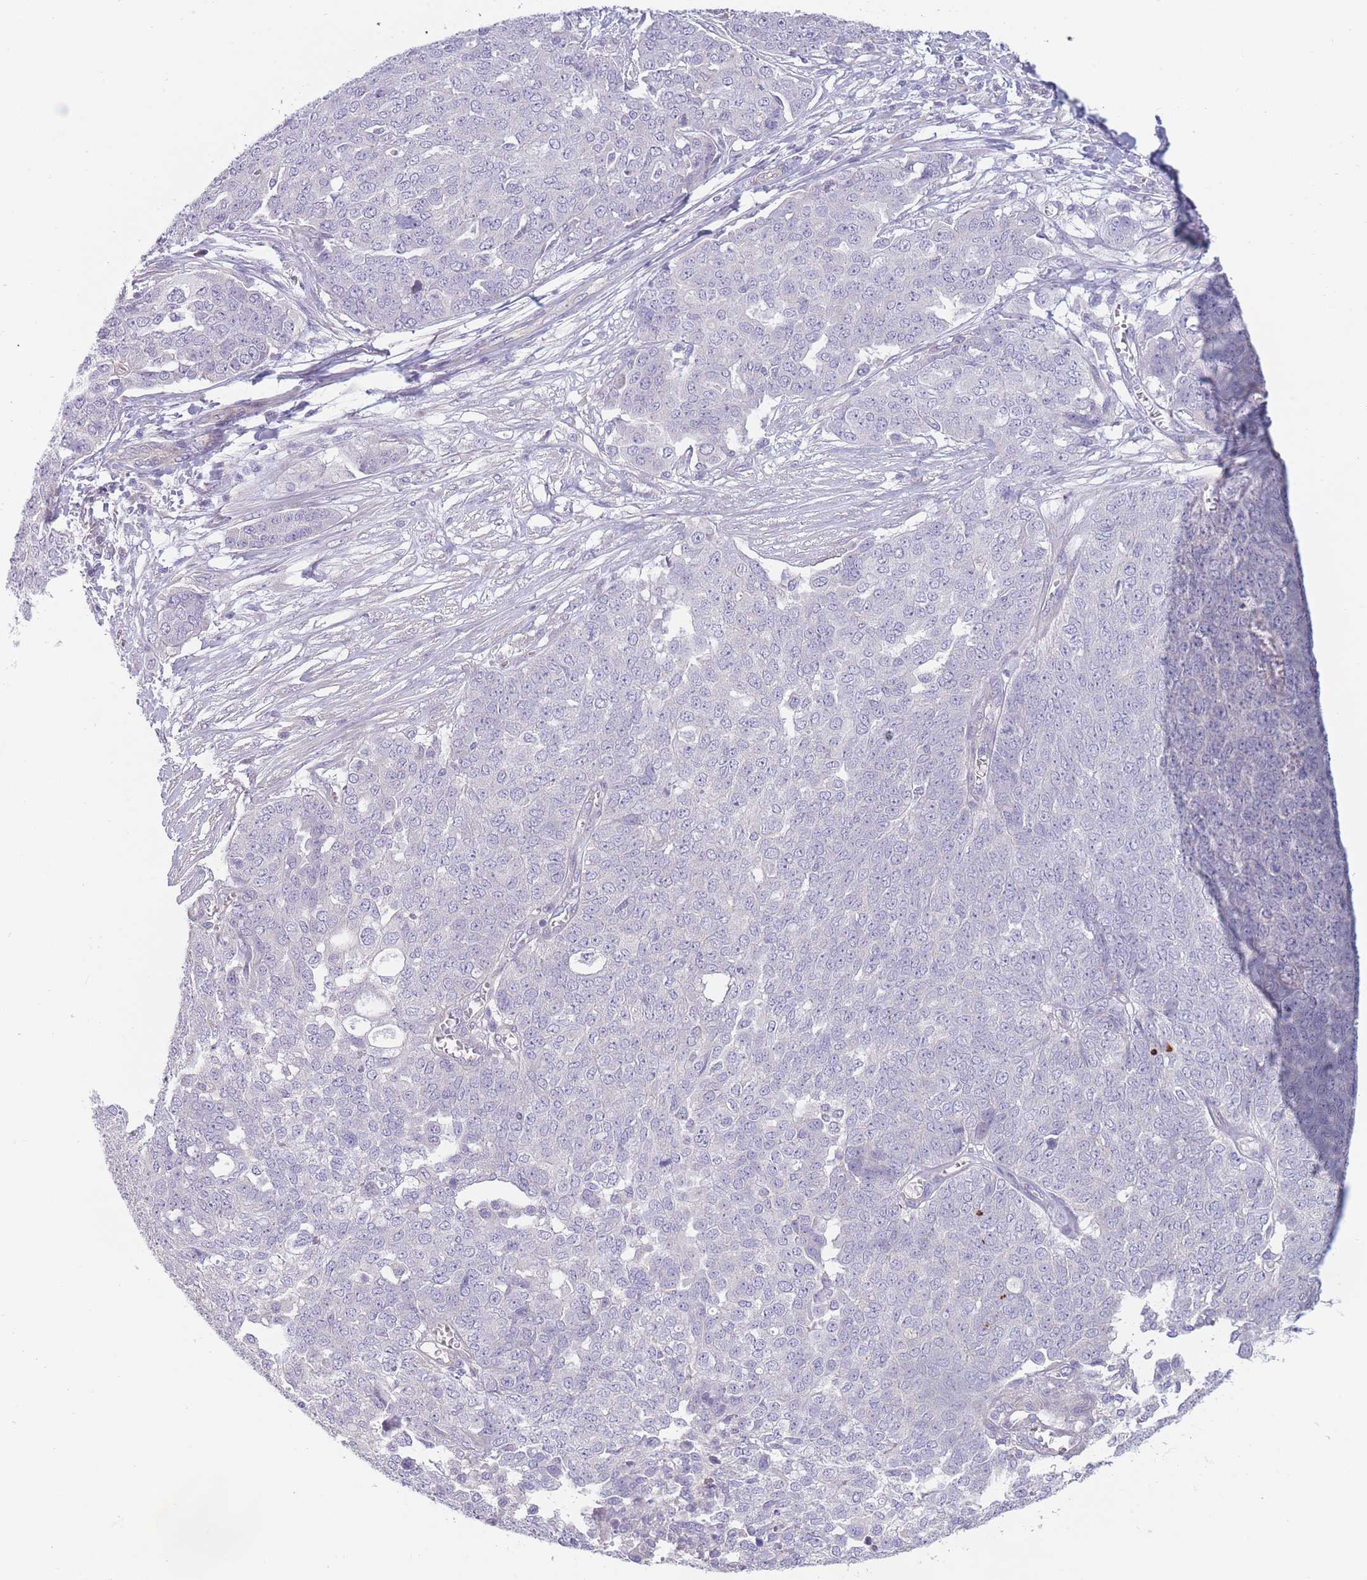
{"staining": {"intensity": "negative", "quantity": "none", "location": "none"}, "tissue": "ovarian cancer", "cell_type": "Tumor cells", "image_type": "cancer", "snomed": [{"axis": "morphology", "description": "Cystadenocarcinoma, serous, NOS"}, {"axis": "topography", "description": "Soft tissue"}, {"axis": "topography", "description": "Ovary"}], "caption": "High power microscopy photomicrograph of an immunohistochemistry image of ovarian serous cystadenocarcinoma, revealing no significant positivity in tumor cells. (DAB (3,3'-diaminobenzidine) immunohistochemistry visualized using brightfield microscopy, high magnification).", "gene": "PNPLA5", "patient": {"sex": "female", "age": 57}}